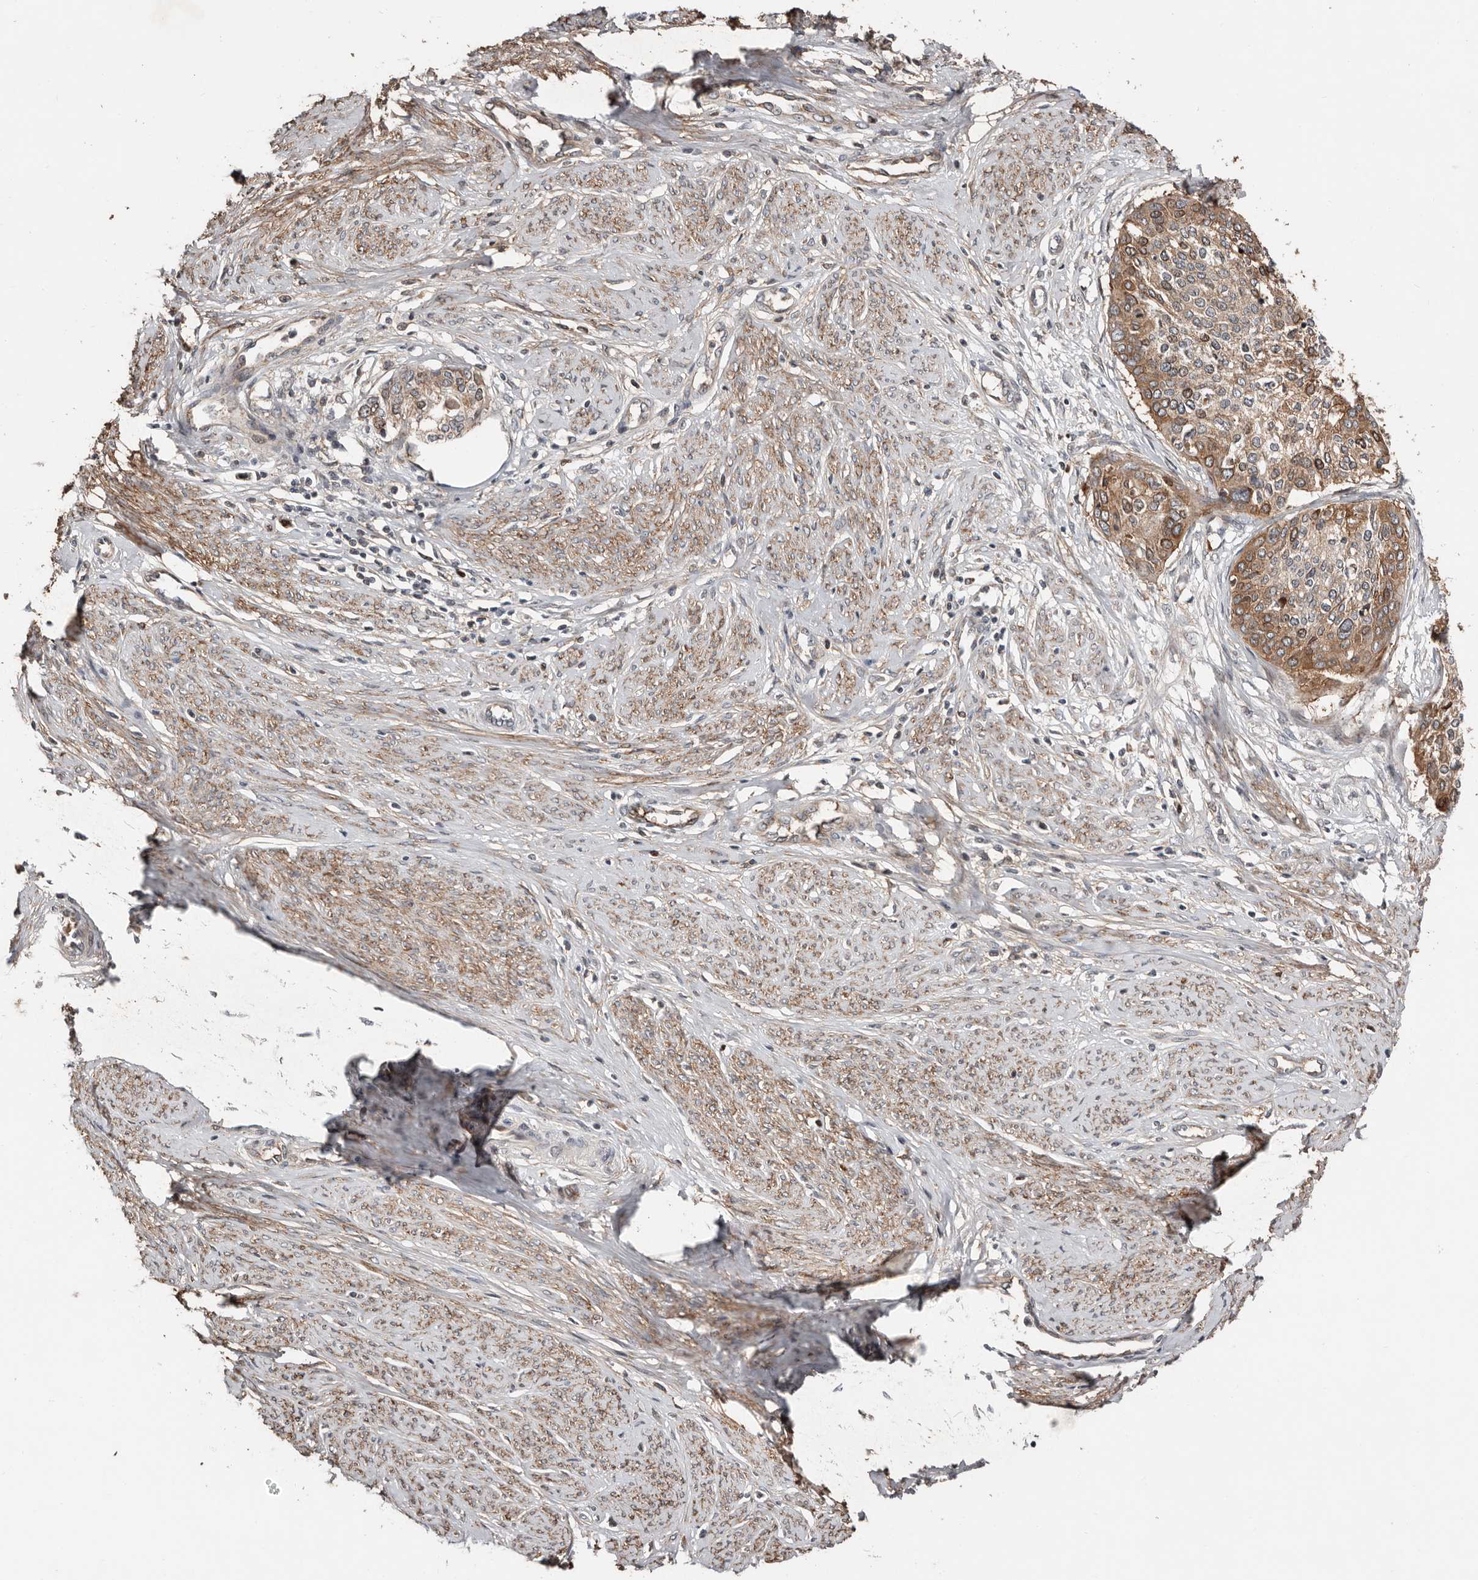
{"staining": {"intensity": "moderate", "quantity": ">75%", "location": "cytoplasmic/membranous"}, "tissue": "cervical cancer", "cell_type": "Tumor cells", "image_type": "cancer", "snomed": [{"axis": "morphology", "description": "Squamous cell carcinoma, NOS"}, {"axis": "topography", "description": "Cervix"}], "caption": "Protein expression analysis of squamous cell carcinoma (cervical) shows moderate cytoplasmic/membranous staining in about >75% of tumor cells. The staining was performed using DAB (3,3'-diaminobenzidine), with brown indicating positive protein expression. Nuclei are stained blue with hematoxylin.", "gene": "SMYD4", "patient": {"sex": "female", "age": 37}}